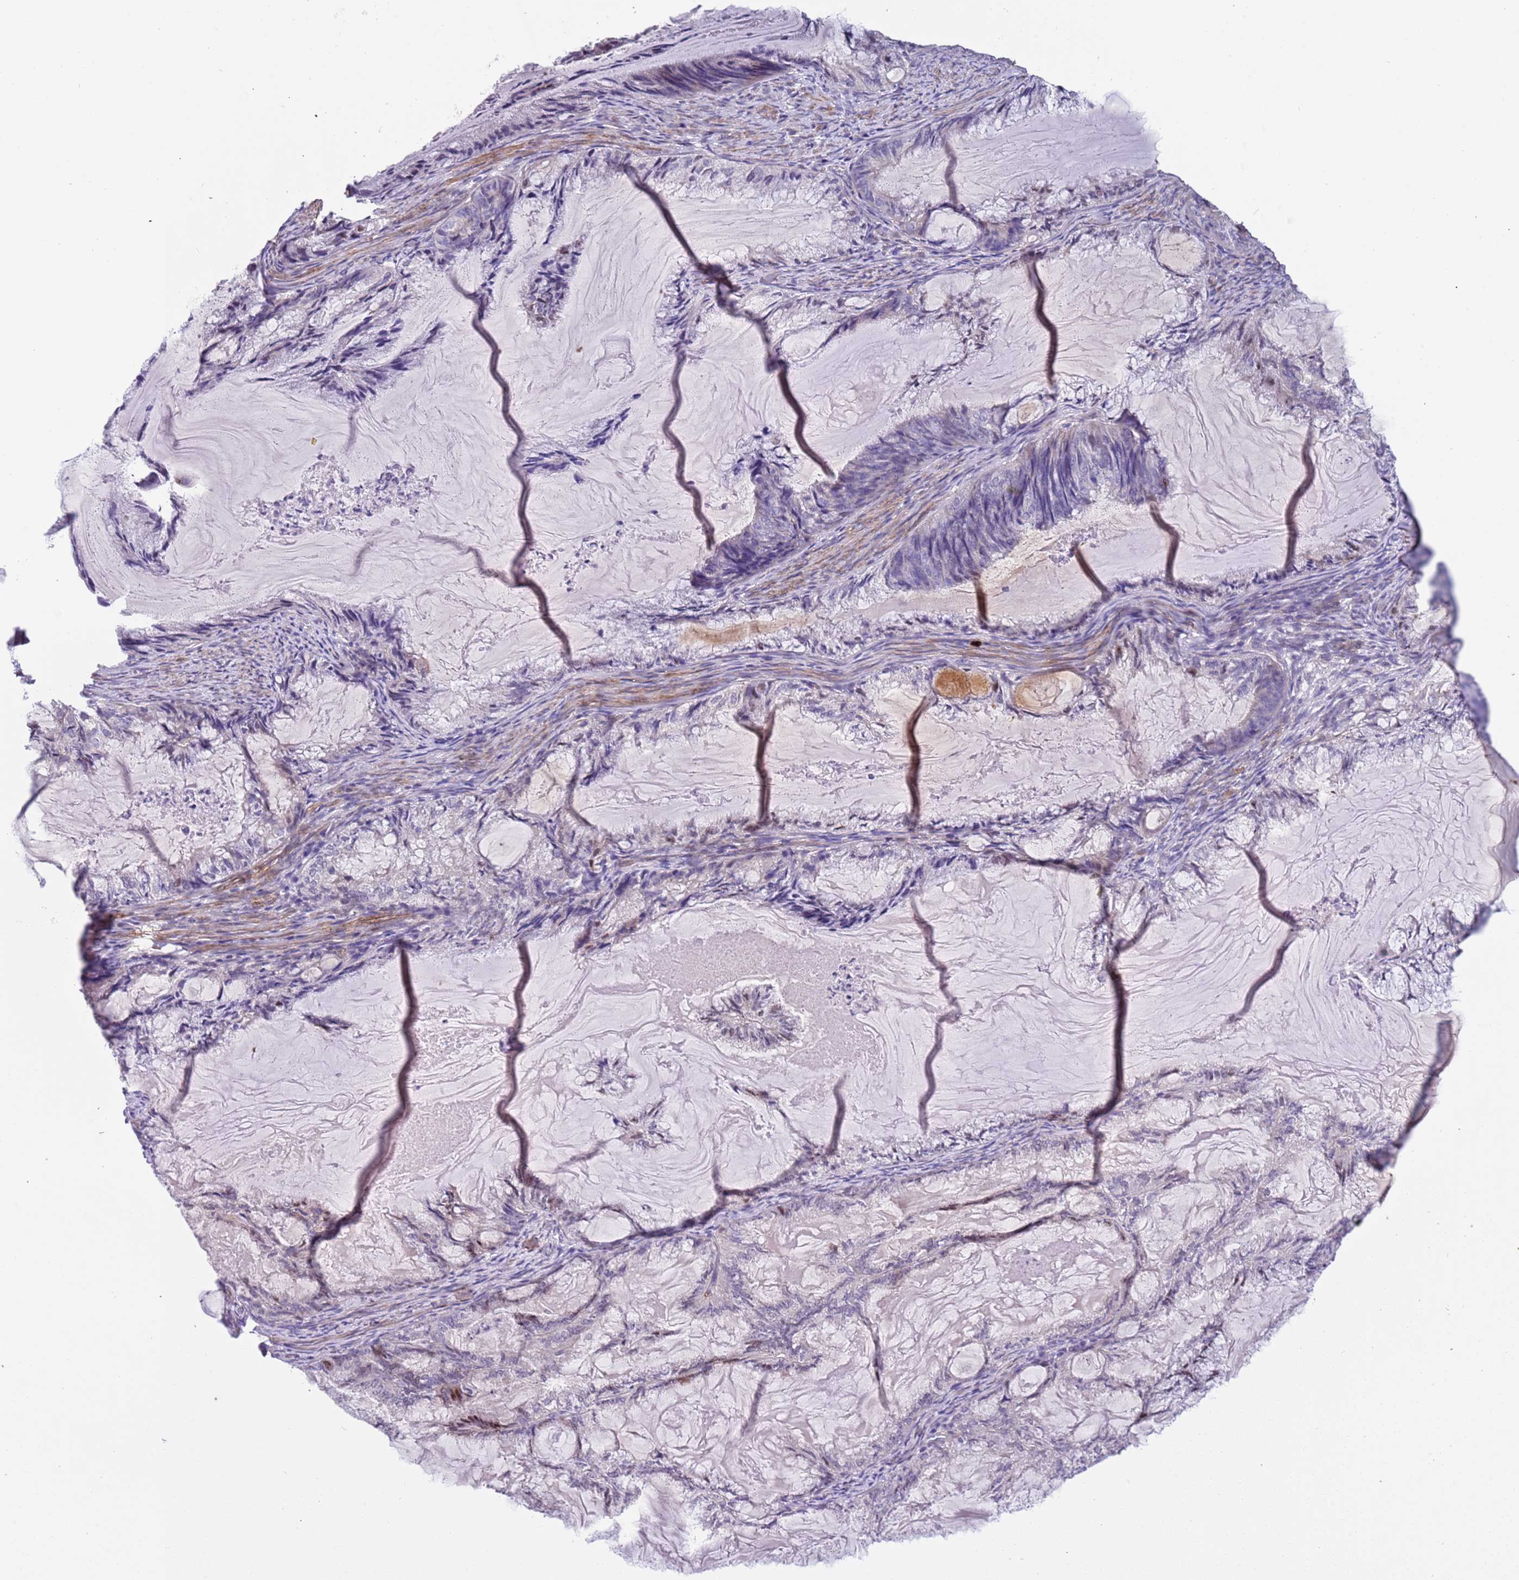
{"staining": {"intensity": "negative", "quantity": "none", "location": "none"}, "tissue": "endometrial cancer", "cell_type": "Tumor cells", "image_type": "cancer", "snomed": [{"axis": "morphology", "description": "Adenocarcinoma, NOS"}, {"axis": "topography", "description": "Endometrium"}], "caption": "DAB (3,3'-diaminobenzidine) immunohistochemical staining of human adenocarcinoma (endometrial) demonstrates no significant positivity in tumor cells.", "gene": "PLEKHH1", "patient": {"sex": "female", "age": 86}}